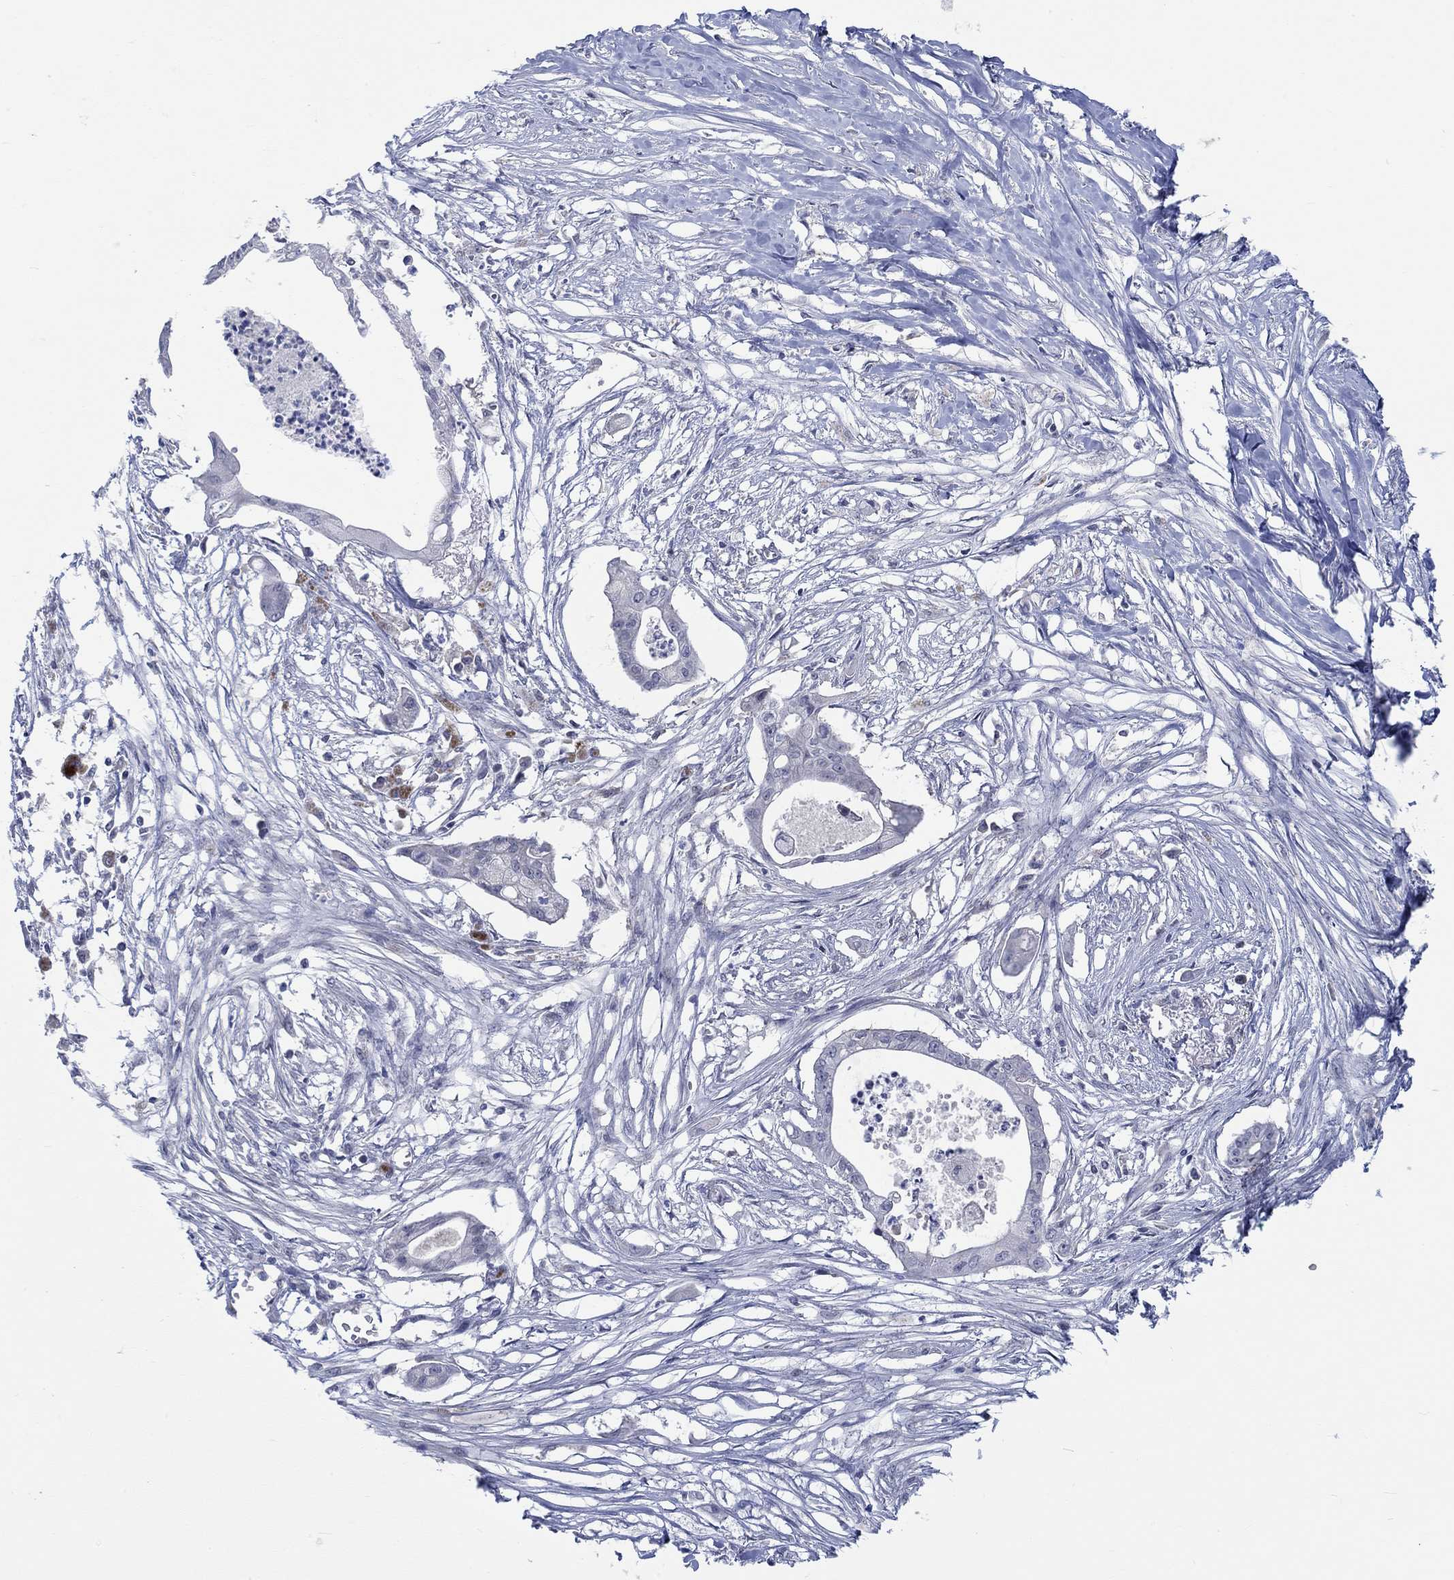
{"staining": {"intensity": "negative", "quantity": "none", "location": "none"}, "tissue": "pancreatic cancer", "cell_type": "Tumor cells", "image_type": "cancer", "snomed": [{"axis": "morphology", "description": "Normal tissue, NOS"}, {"axis": "morphology", "description": "Adenocarcinoma, NOS"}, {"axis": "topography", "description": "Pancreas"}], "caption": "The histopathology image displays no staining of tumor cells in pancreatic cancer. Nuclei are stained in blue.", "gene": "WASF1", "patient": {"sex": "female", "age": 58}}